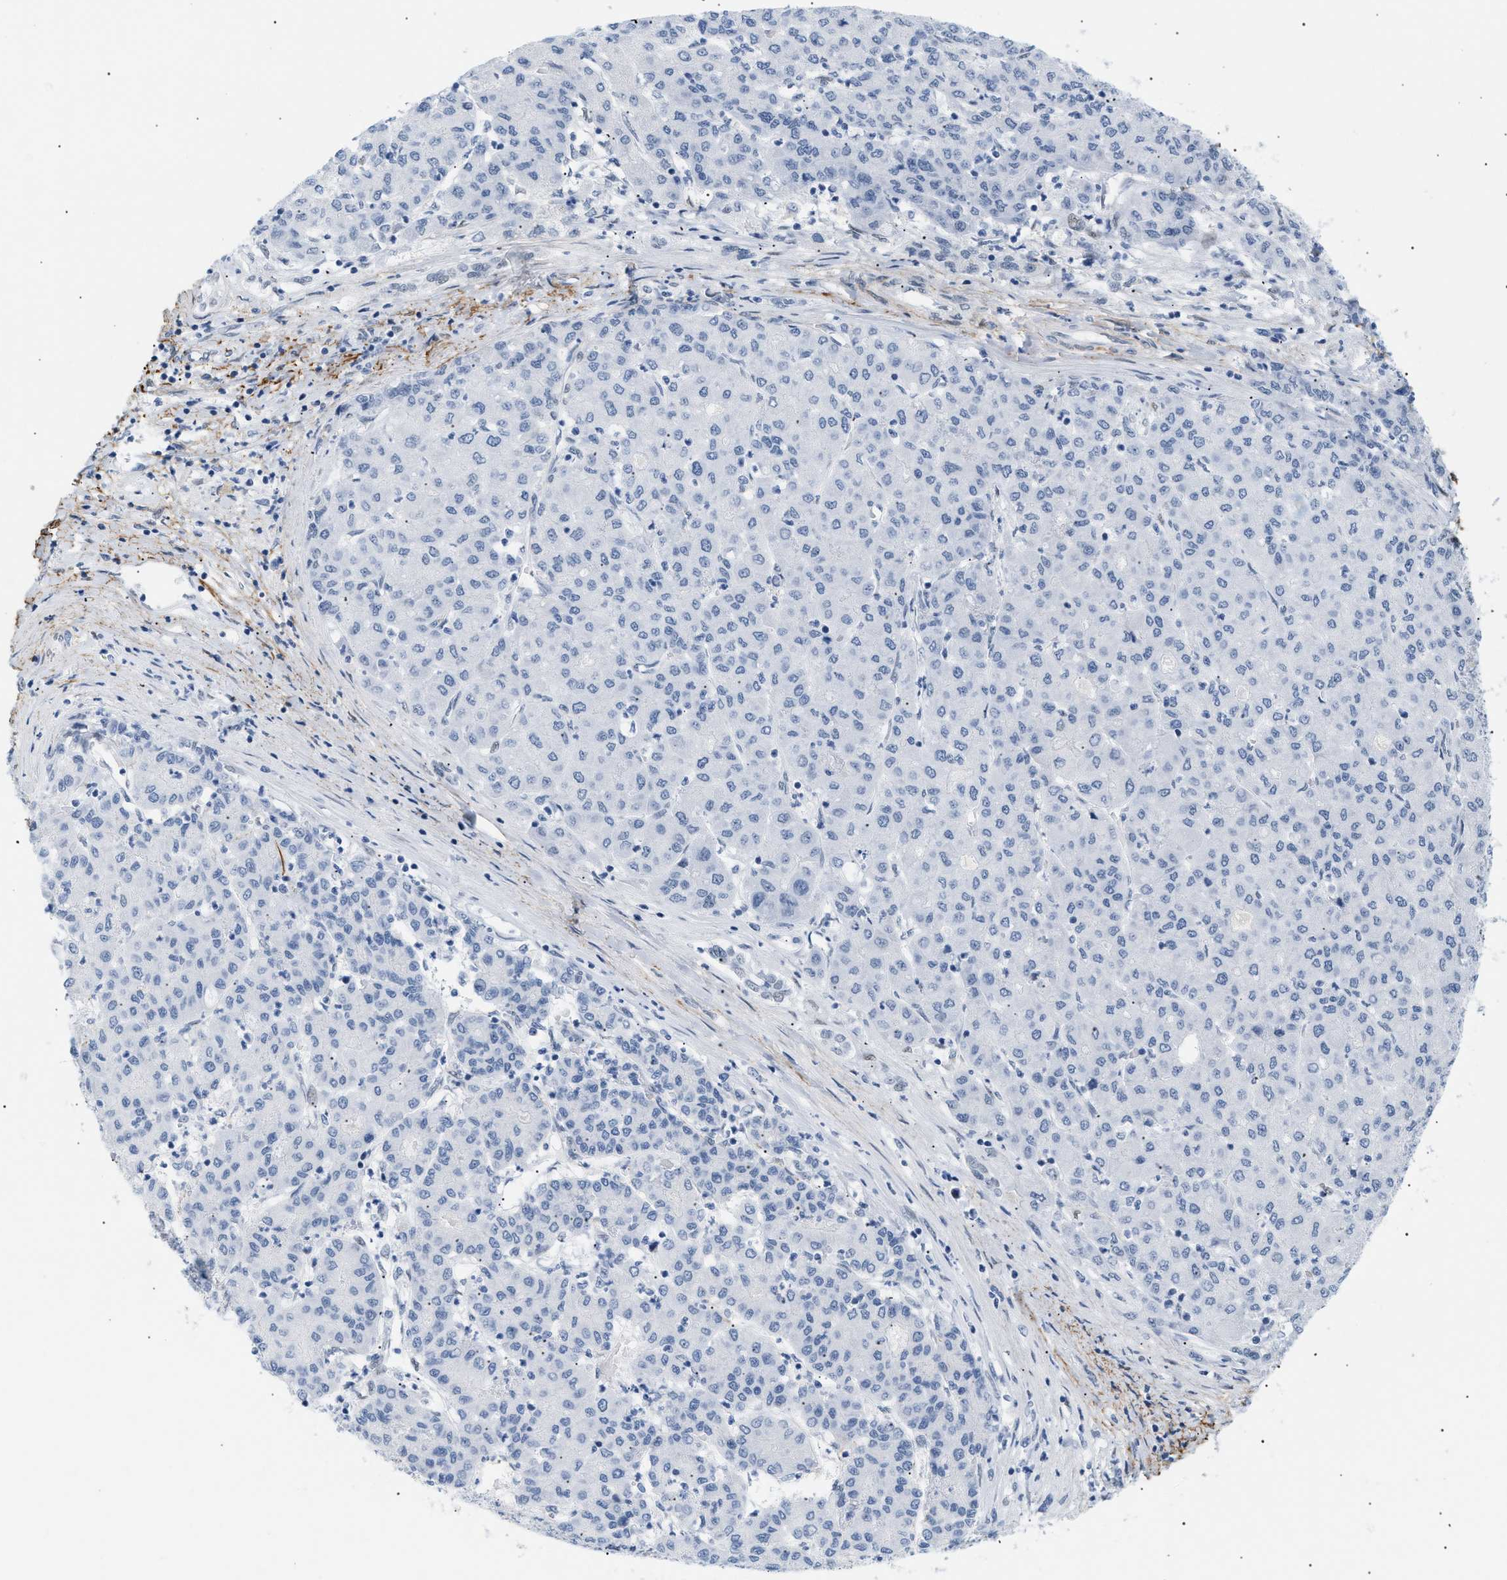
{"staining": {"intensity": "negative", "quantity": "none", "location": "none"}, "tissue": "liver cancer", "cell_type": "Tumor cells", "image_type": "cancer", "snomed": [{"axis": "morphology", "description": "Carcinoma, Hepatocellular, NOS"}, {"axis": "topography", "description": "Liver"}], "caption": "Hepatocellular carcinoma (liver) stained for a protein using immunohistochemistry shows no positivity tumor cells.", "gene": "ELN", "patient": {"sex": "male", "age": 65}}